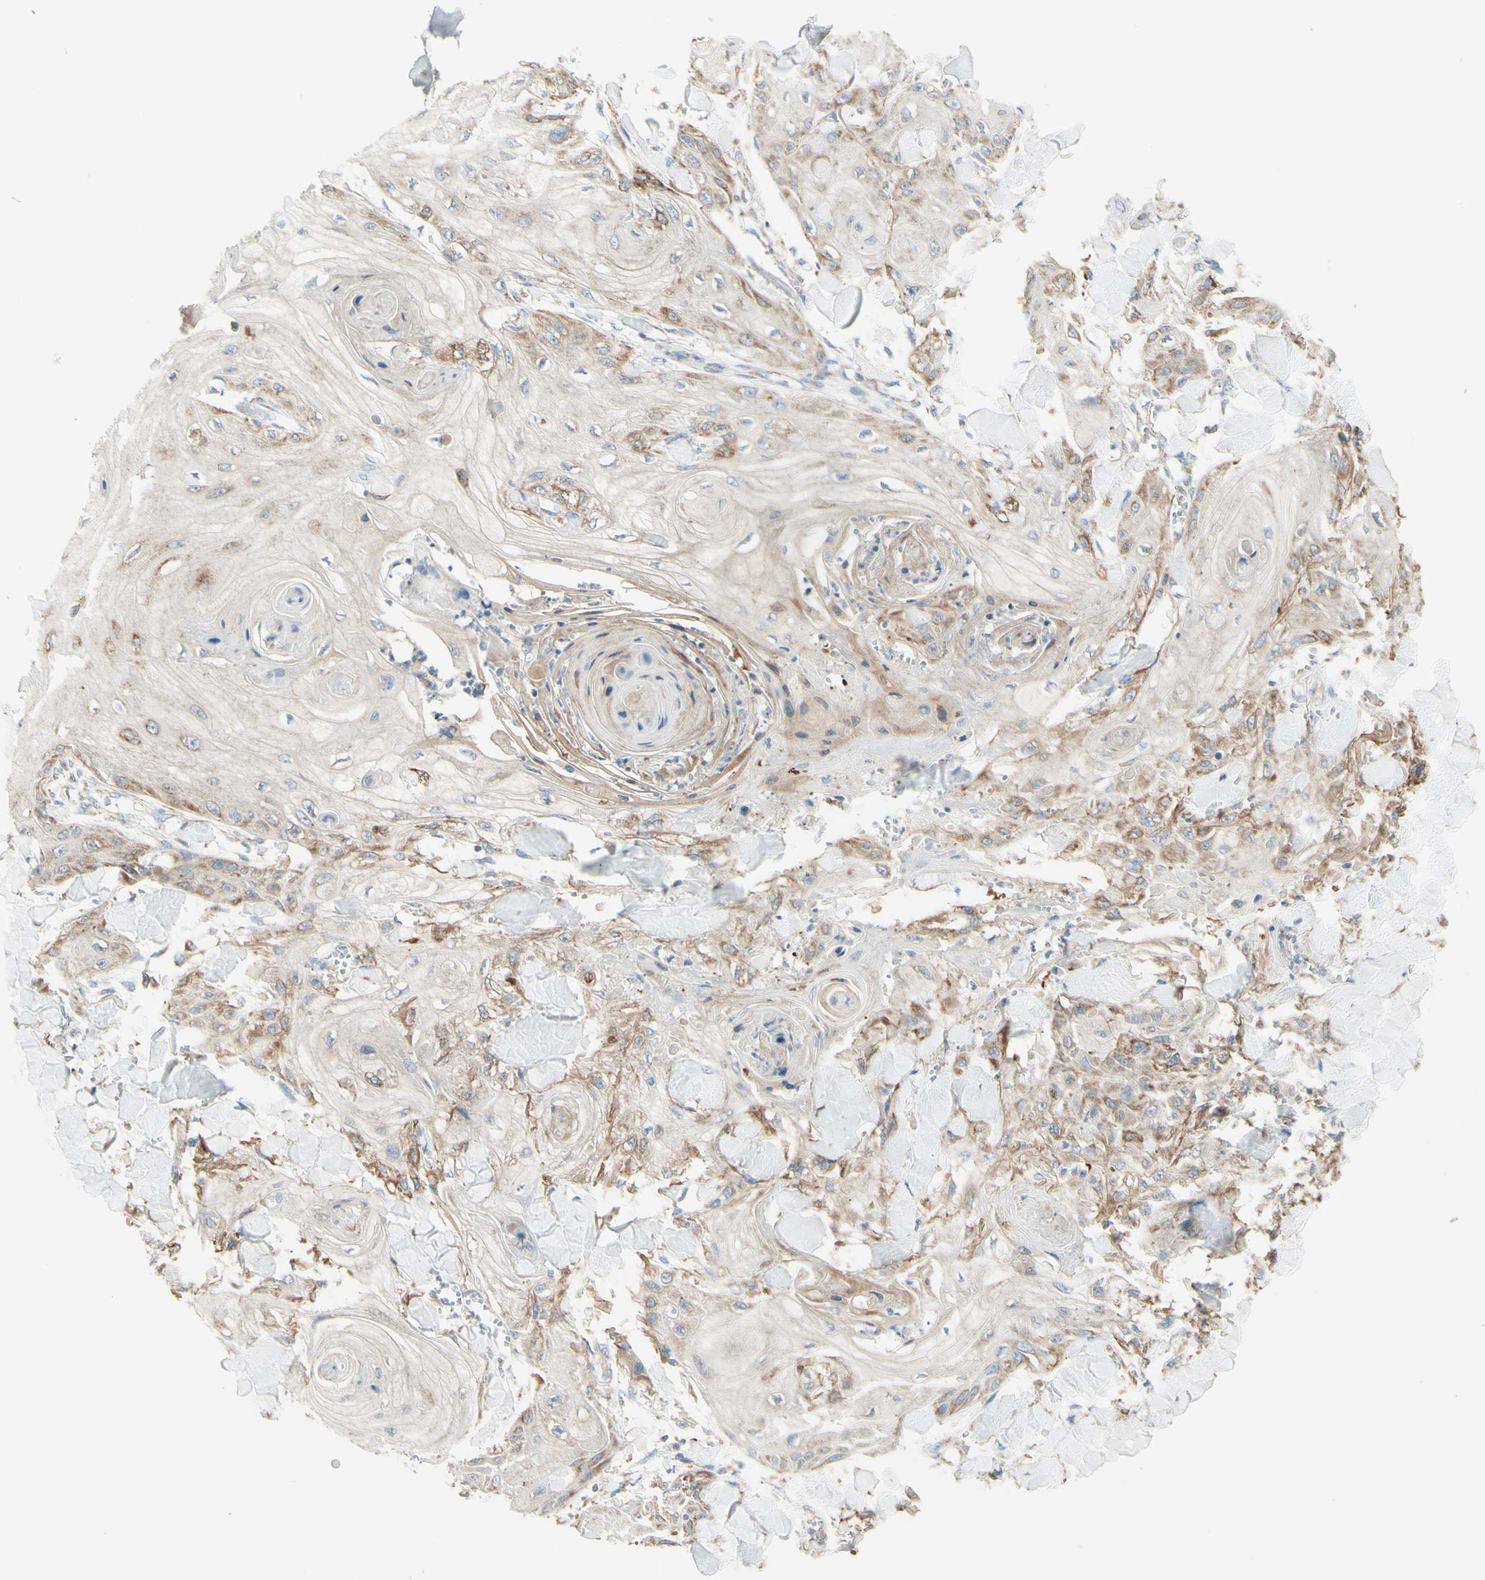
{"staining": {"intensity": "weak", "quantity": ">75%", "location": "cytoplasmic/membranous"}, "tissue": "skin cancer", "cell_type": "Tumor cells", "image_type": "cancer", "snomed": [{"axis": "morphology", "description": "Squamous cell carcinoma, NOS"}, {"axis": "topography", "description": "Skin"}], "caption": "Human skin cancer (squamous cell carcinoma) stained with a brown dye displays weak cytoplasmic/membranous positive staining in about >75% of tumor cells.", "gene": "ARMC10", "patient": {"sex": "male", "age": 74}}